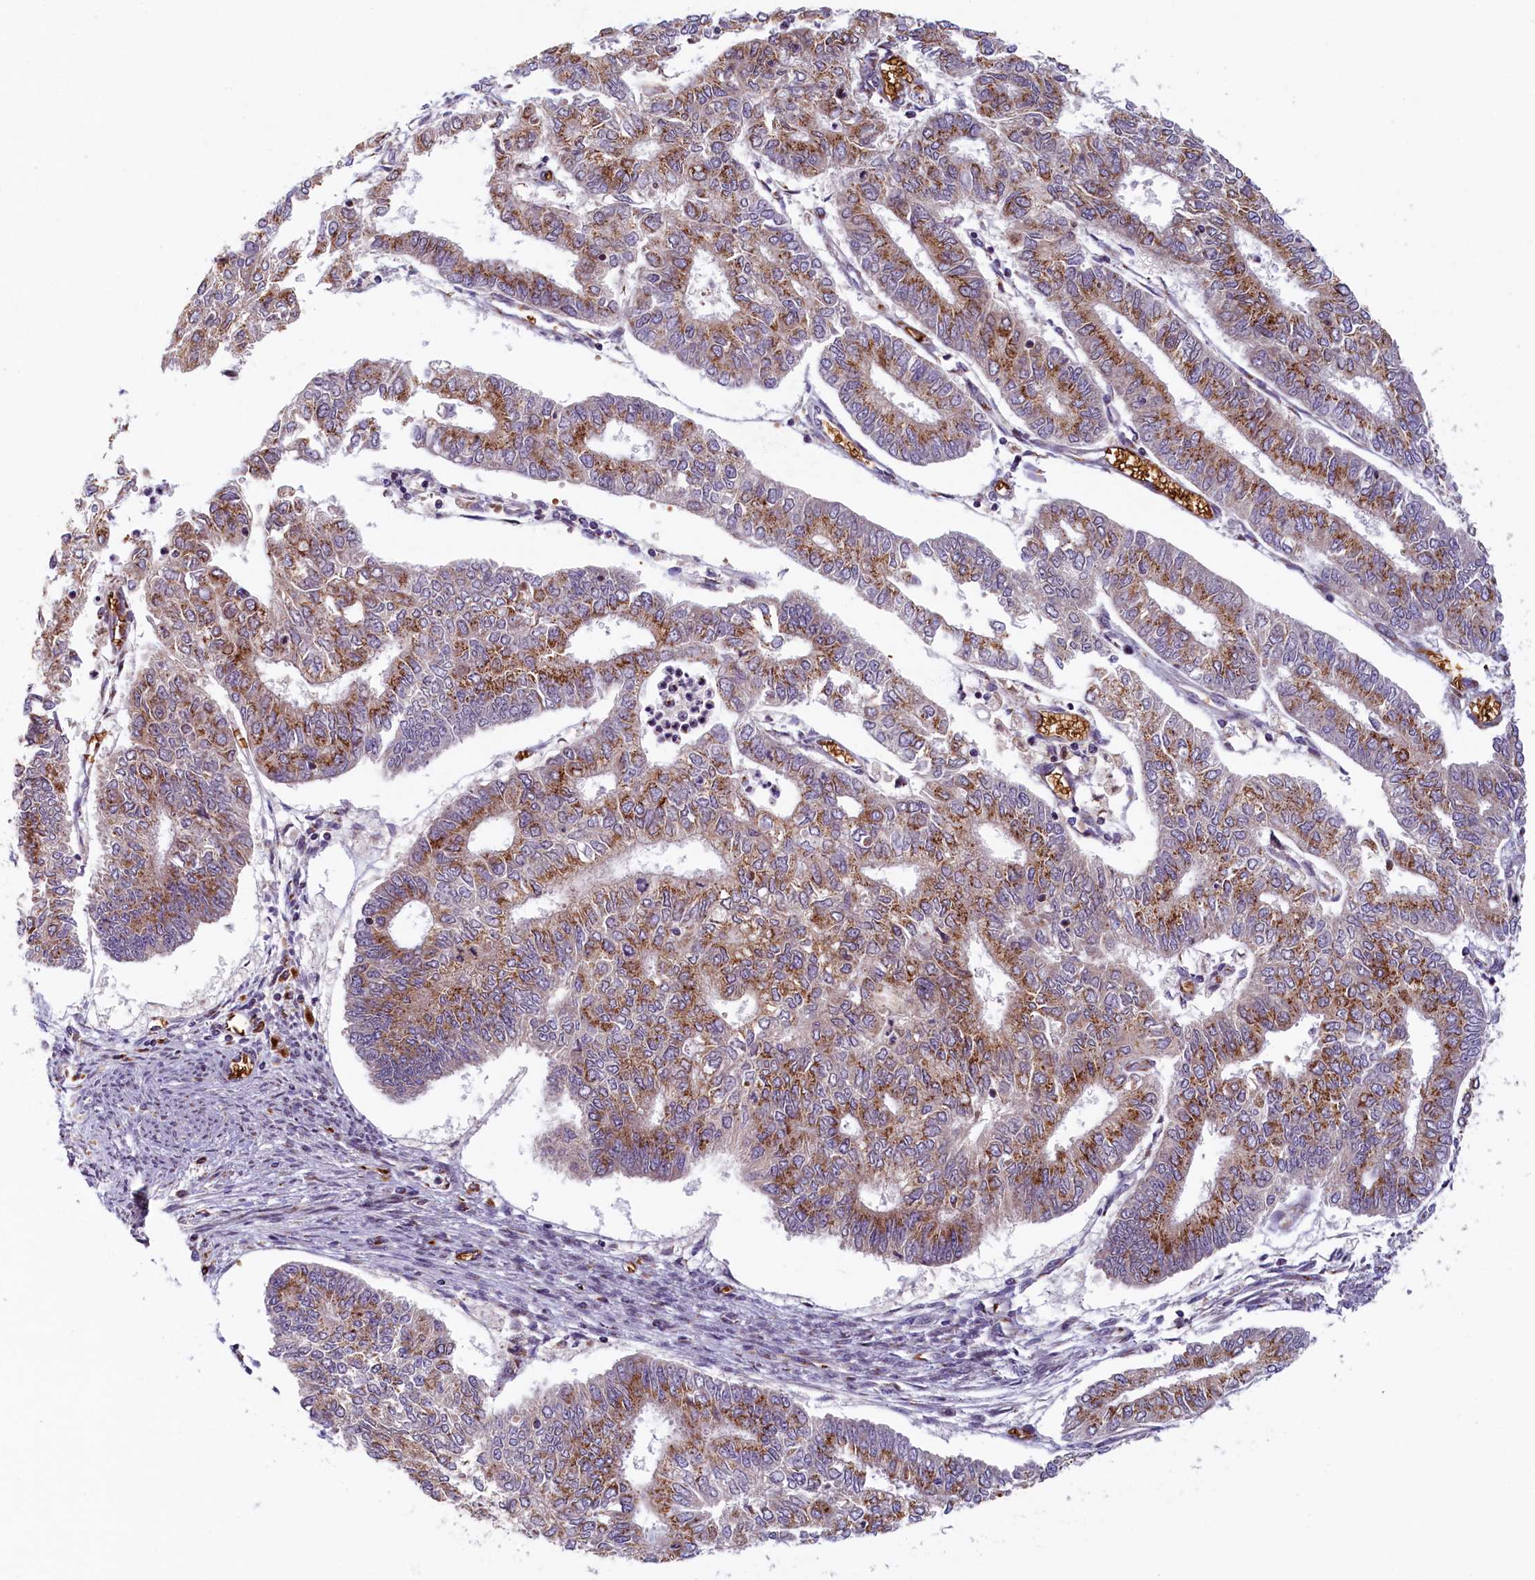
{"staining": {"intensity": "moderate", "quantity": ">75%", "location": "cytoplasmic/membranous"}, "tissue": "endometrial cancer", "cell_type": "Tumor cells", "image_type": "cancer", "snomed": [{"axis": "morphology", "description": "Adenocarcinoma, NOS"}, {"axis": "topography", "description": "Endometrium"}], "caption": "The image exhibits a brown stain indicating the presence of a protein in the cytoplasmic/membranous of tumor cells in adenocarcinoma (endometrial).", "gene": "BLVRB", "patient": {"sex": "female", "age": 68}}